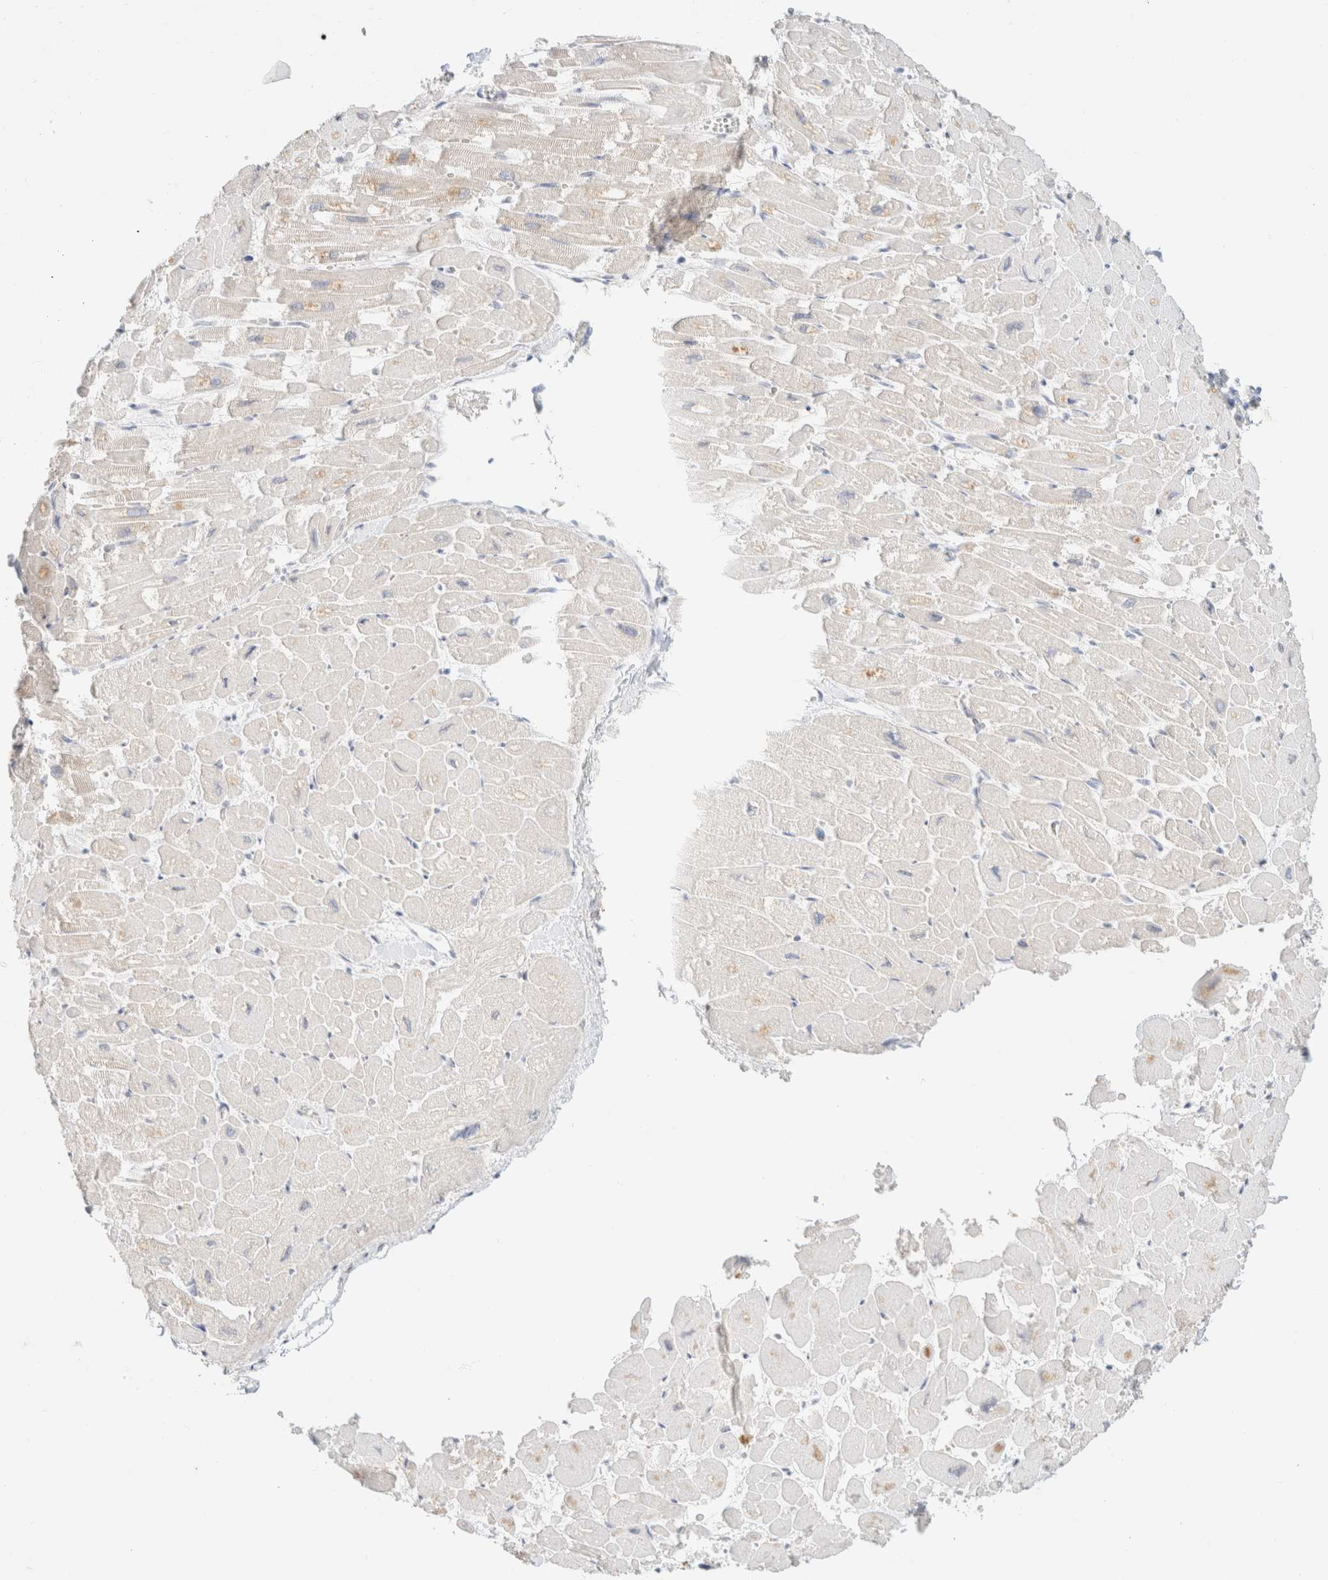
{"staining": {"intensity": "moderate", "quantity": "<25%", "location": "cytoplasmic/membranous"}, "tissue": "heart muscle", "cell_type": "Cardiomyocytes", "image_type": "normal", "snomed": [{"axis": "morphology", "description": "Normal tissue, NOS"}, {"axis": "topography", "description": "Heart"}], "caption": "IHC photomicrograph of unremarkable heart muscle: human heart muscle stained using IHC shows low levels of moderate protein expression localized specifically in the cytoplasmic/membranous of cardiomyocytes, appearing as a cytoplasmic/membranous brown color.", "gene": "CA12", "patient": {"sex": "male", "age": 54}}